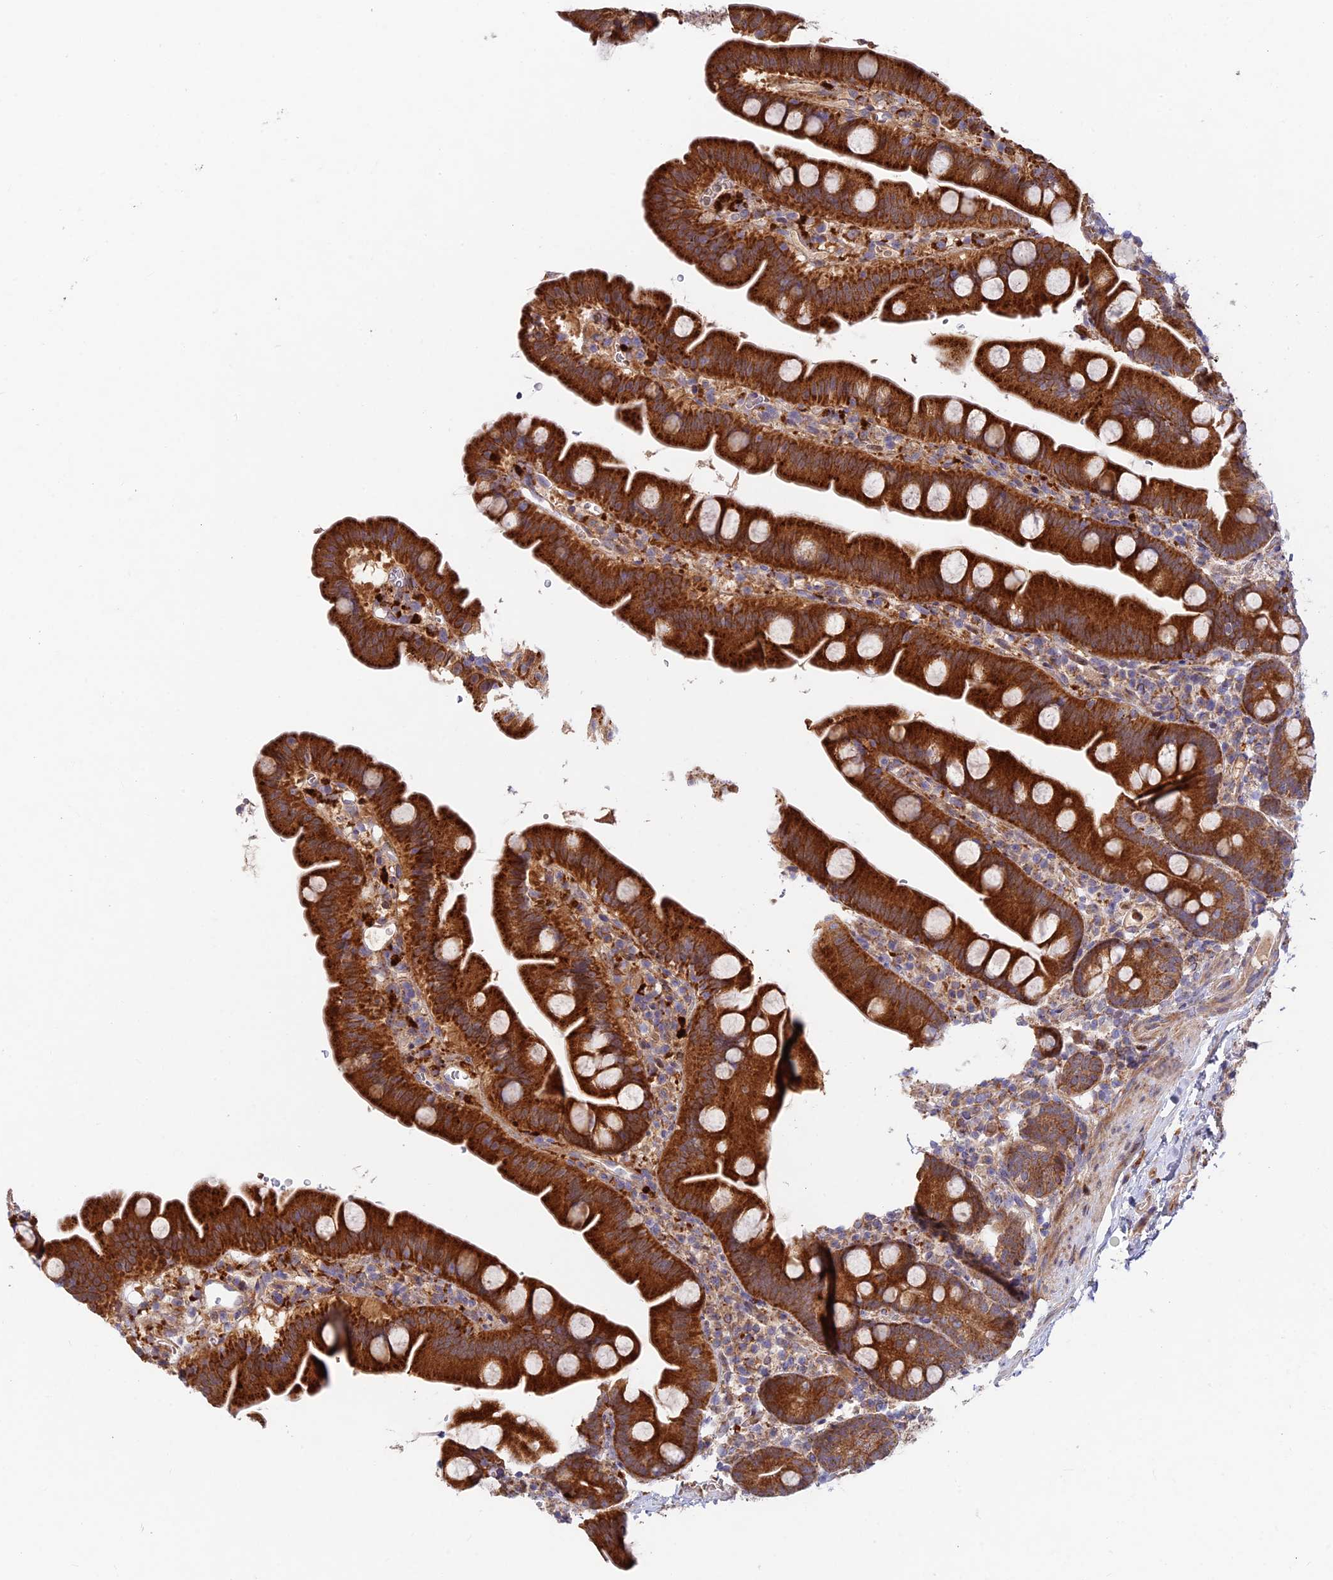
{"staining": {"intensity": "strong", "quantity": ">75%", "location": "cytoplasmic/membranous"}, "tissue": "small intestine", "cell_type": "Glandular cells", "image_type": "normal", "snomed": [{"axis": "morphology", "description": "Normal tissue, NOS"}, {"axis": "topography", "description": "Small intestine"}], "caption": "Immunohistochemical staining of benign human small intestine reveals strong cytoplasmic/membranous protein expression in approximately >75% of glandular cells.", "gene": "FUOM", "patient": {"sex": "female", "age": 68}}